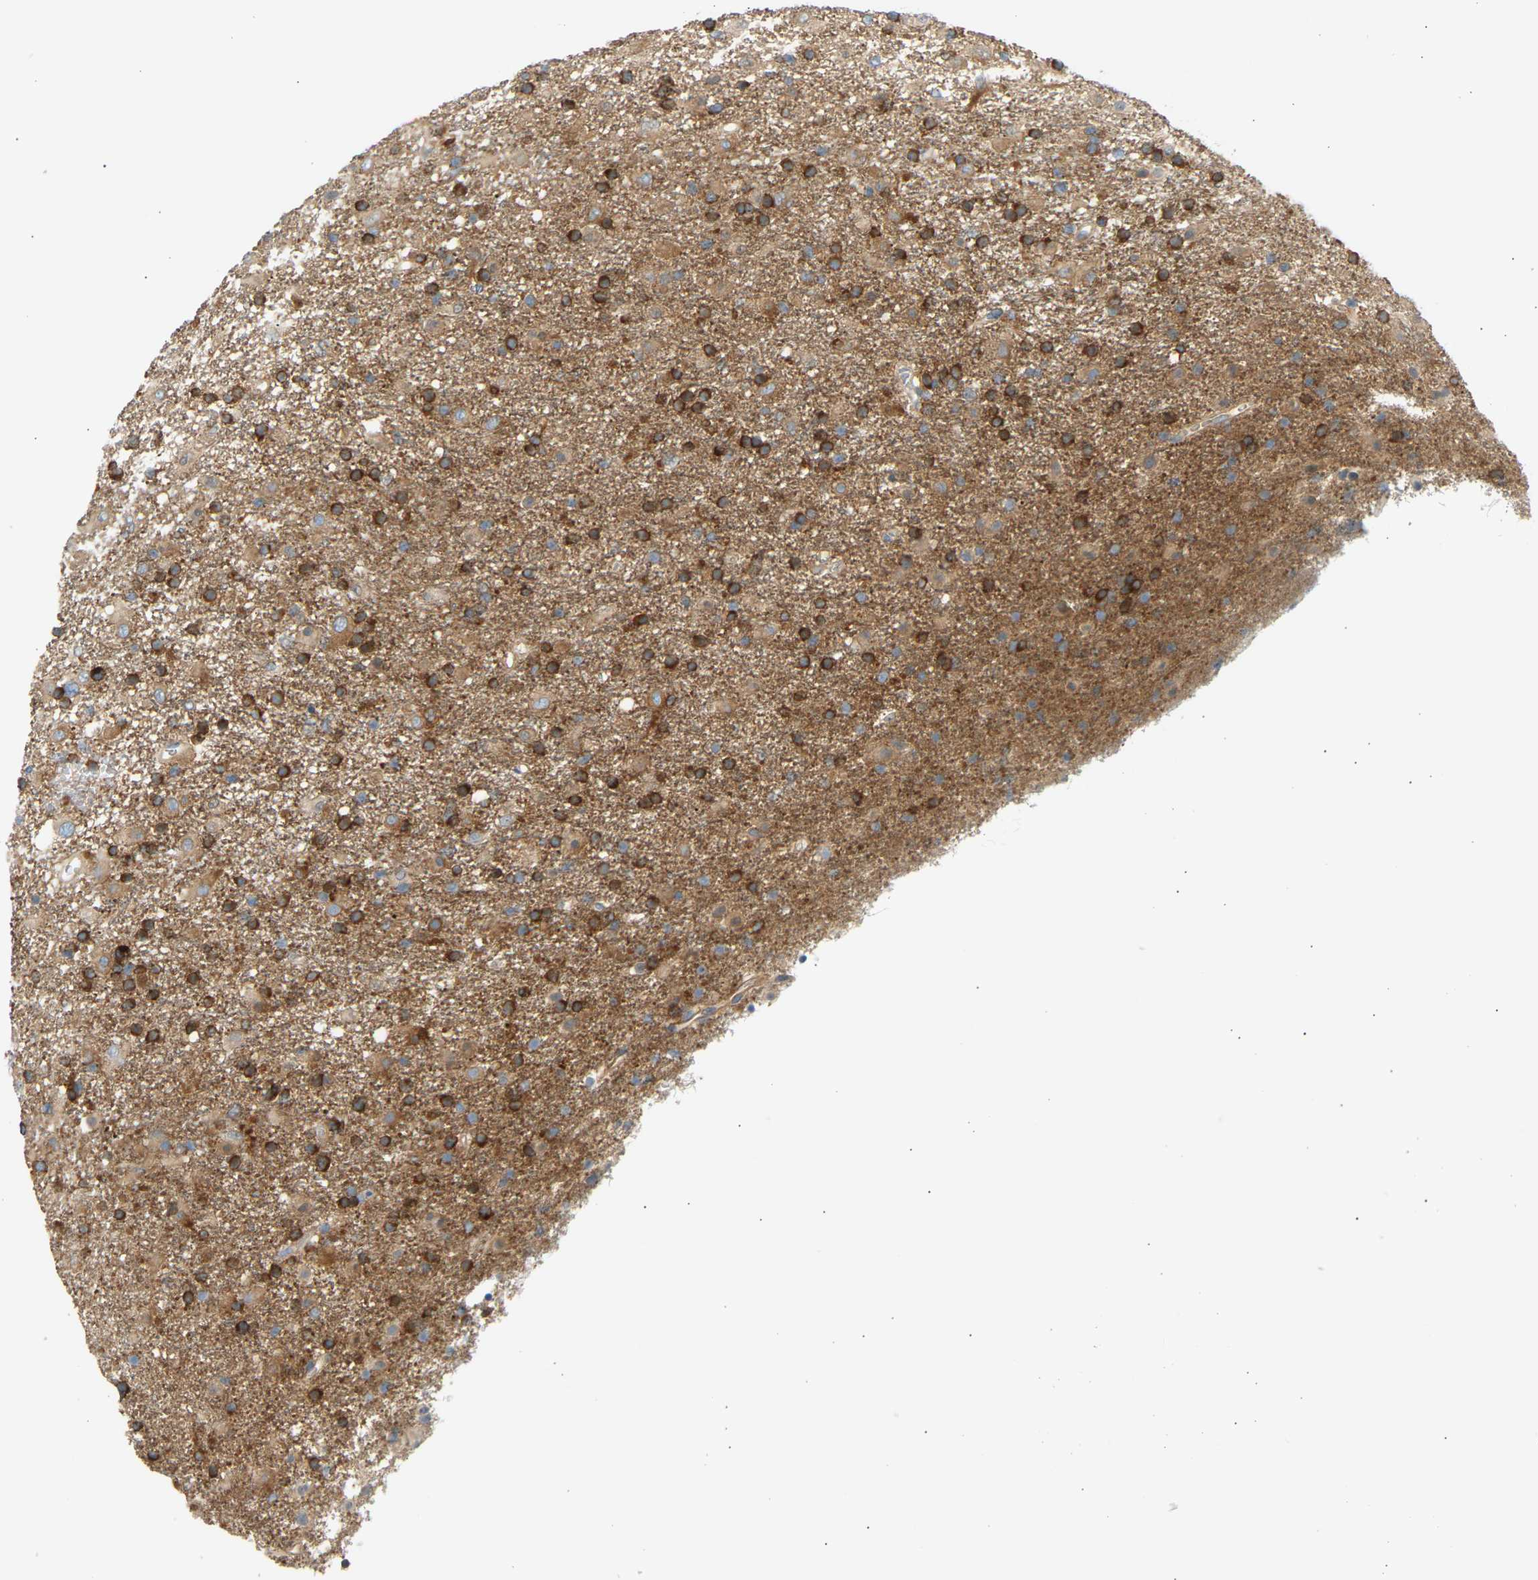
{"staining": {"intensity": "strong", "quantity": ">75%", "location": "cytoplasmic/membranous"}, "tissue": "glioma", "cell_type": "Tumor cells", "image_type": "cancer", "snomed": [{"axis": "morphology", "description": "Glioma, malignant, Low grade"}, {"axis": "topography", "description": "Brain"}], "caption": "Immunohistochemical staining of low-grade glioma (malignant) demonstrates high levels of strong cytoplasmic/membranous expression in about >75% of tumor cells. (brown staining indicates protein expression, while blue staining denotes nuclei).", "gene": "FNBP1", "patient": {"sex": "male", "age": 65}}